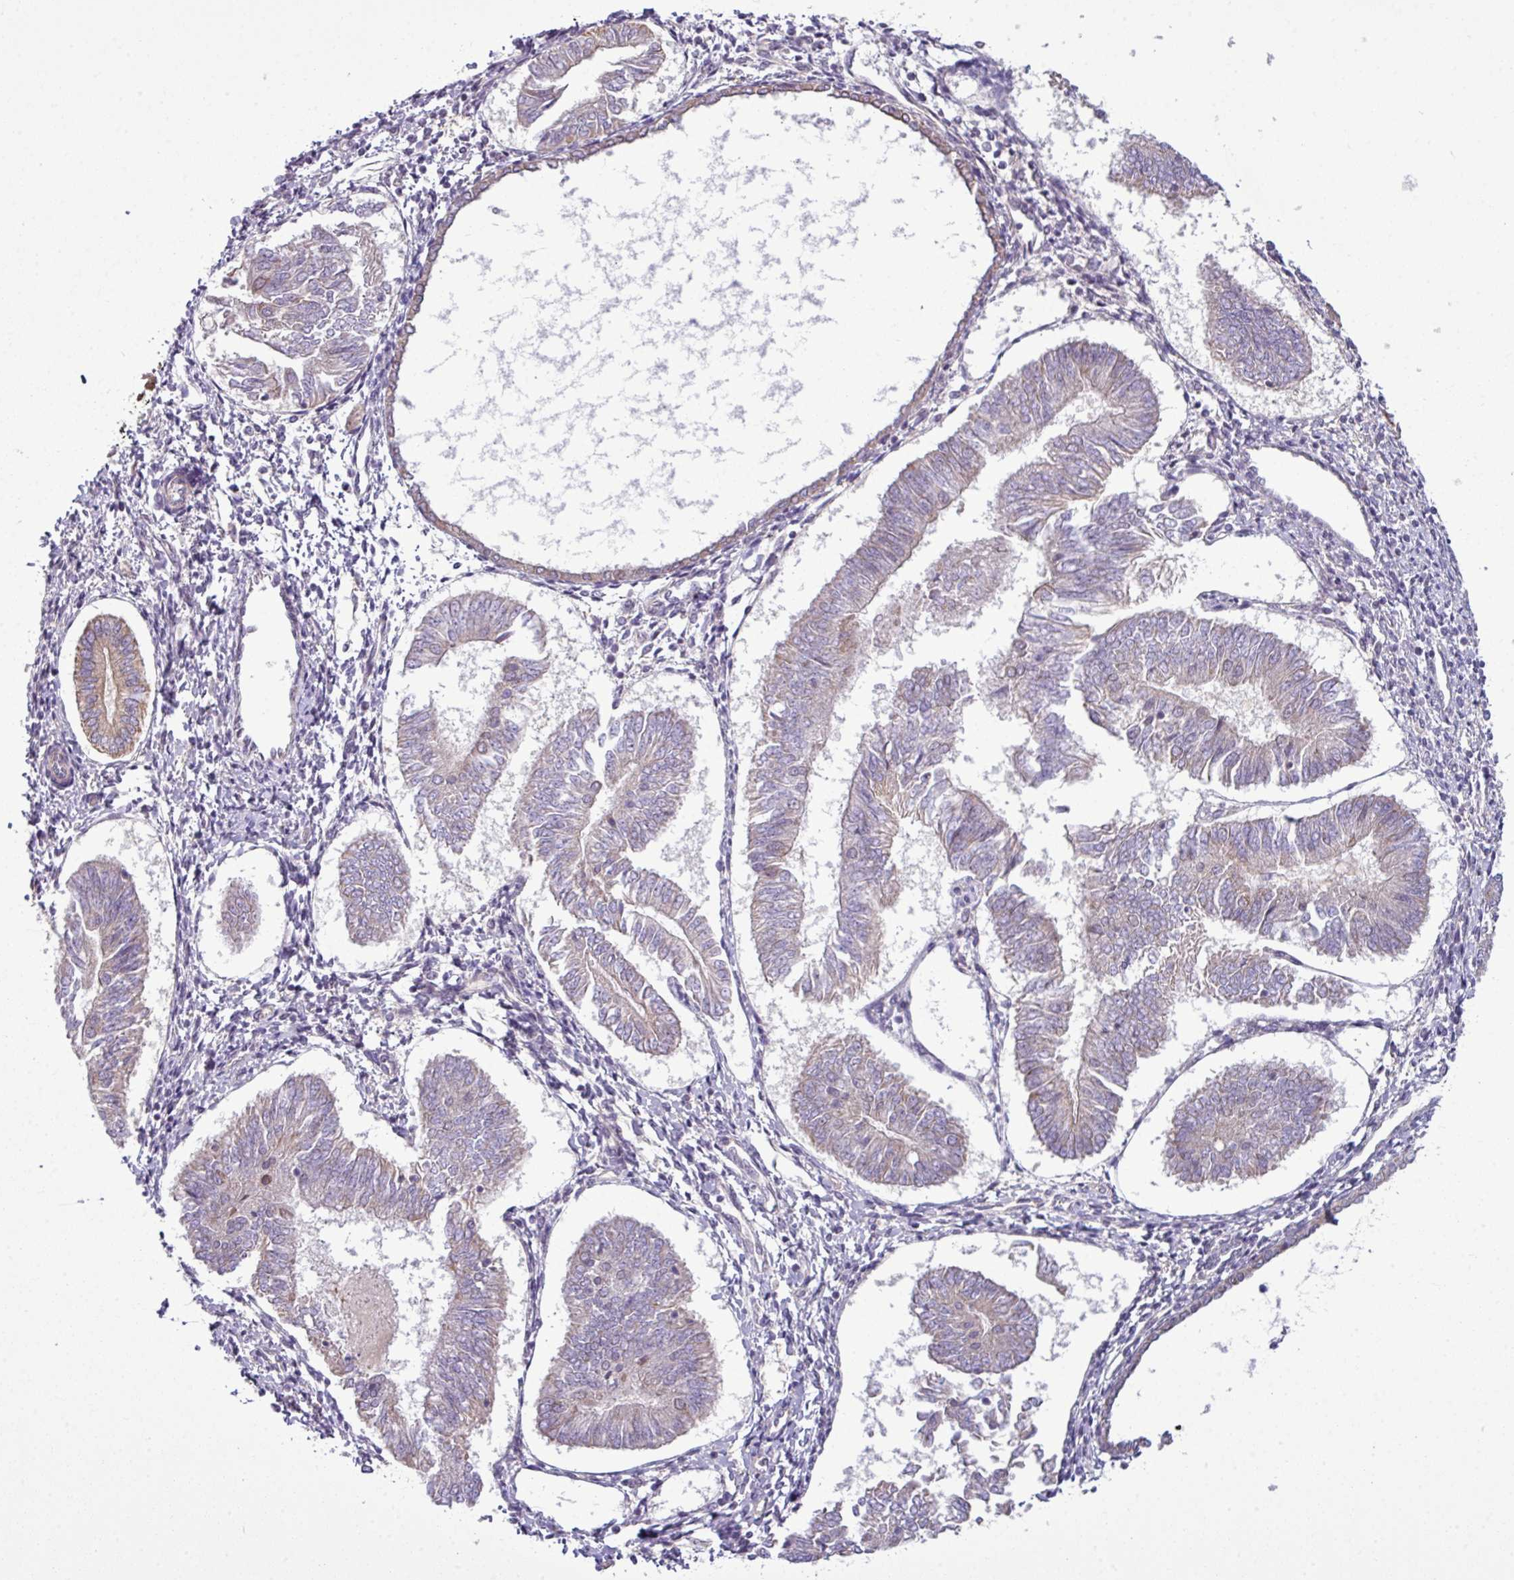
{"staining": {"intensity": "weak", "quantity": "<25%", "location": "cytoplasmic/membranous"}, "tissue": "endometrial cancer", "cell_type": "Tumor cells", "image_type": "cancer", "snomed": [{"axis": "morphology", "description": "Adenocarcinoma, NOS"}, {"axis": "topography", "description": "Endometrium"}], "caption": "The image displays no significant expression in tumor cells of endometrial adenocarcinoma.", "gene": "ZNF217", "patient": {"sex": "female", "age": 58}}